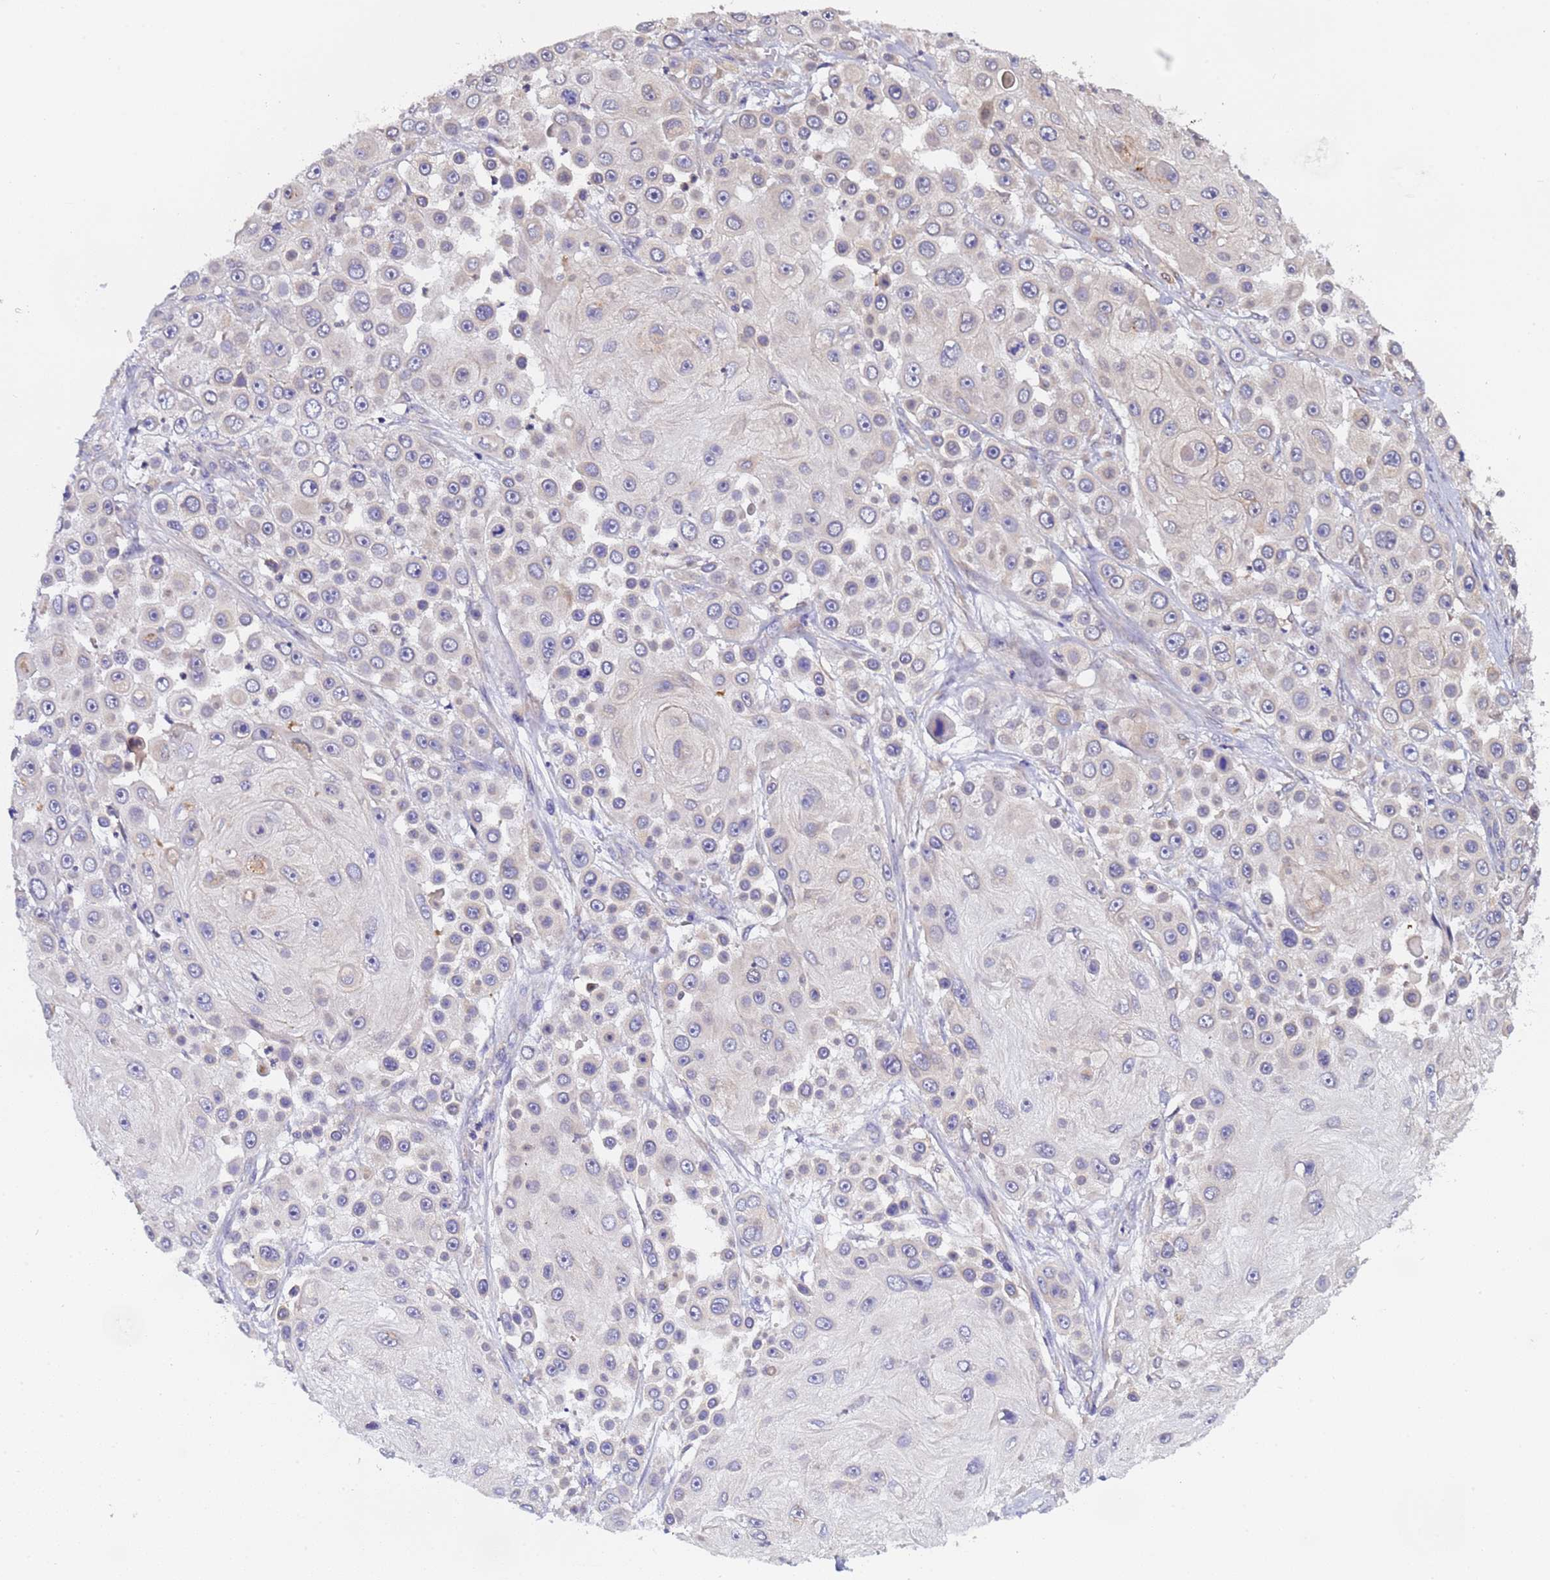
{"staining": {"intensity": "negative", "quantity": "none", "location": "none"}, "tissue": "skin cancer", "cell_type": "Tumor cells", "image_type": "cancer", "snomed": [{"axis": "morphology", "description": "Squamous cell carcinoma, NOS"}, {"axis": "topography", "description": "Skin"}], "caption": "A histopathology image of squamous cell carcinoma (skin) stained for a protein demonstrates no brown staining in tumor cells. (Immunohistochemistry, brightfield microscopy, high magnification).", "gene": "ELMOD2", "patient": {"sex": "male", "age": 67}}